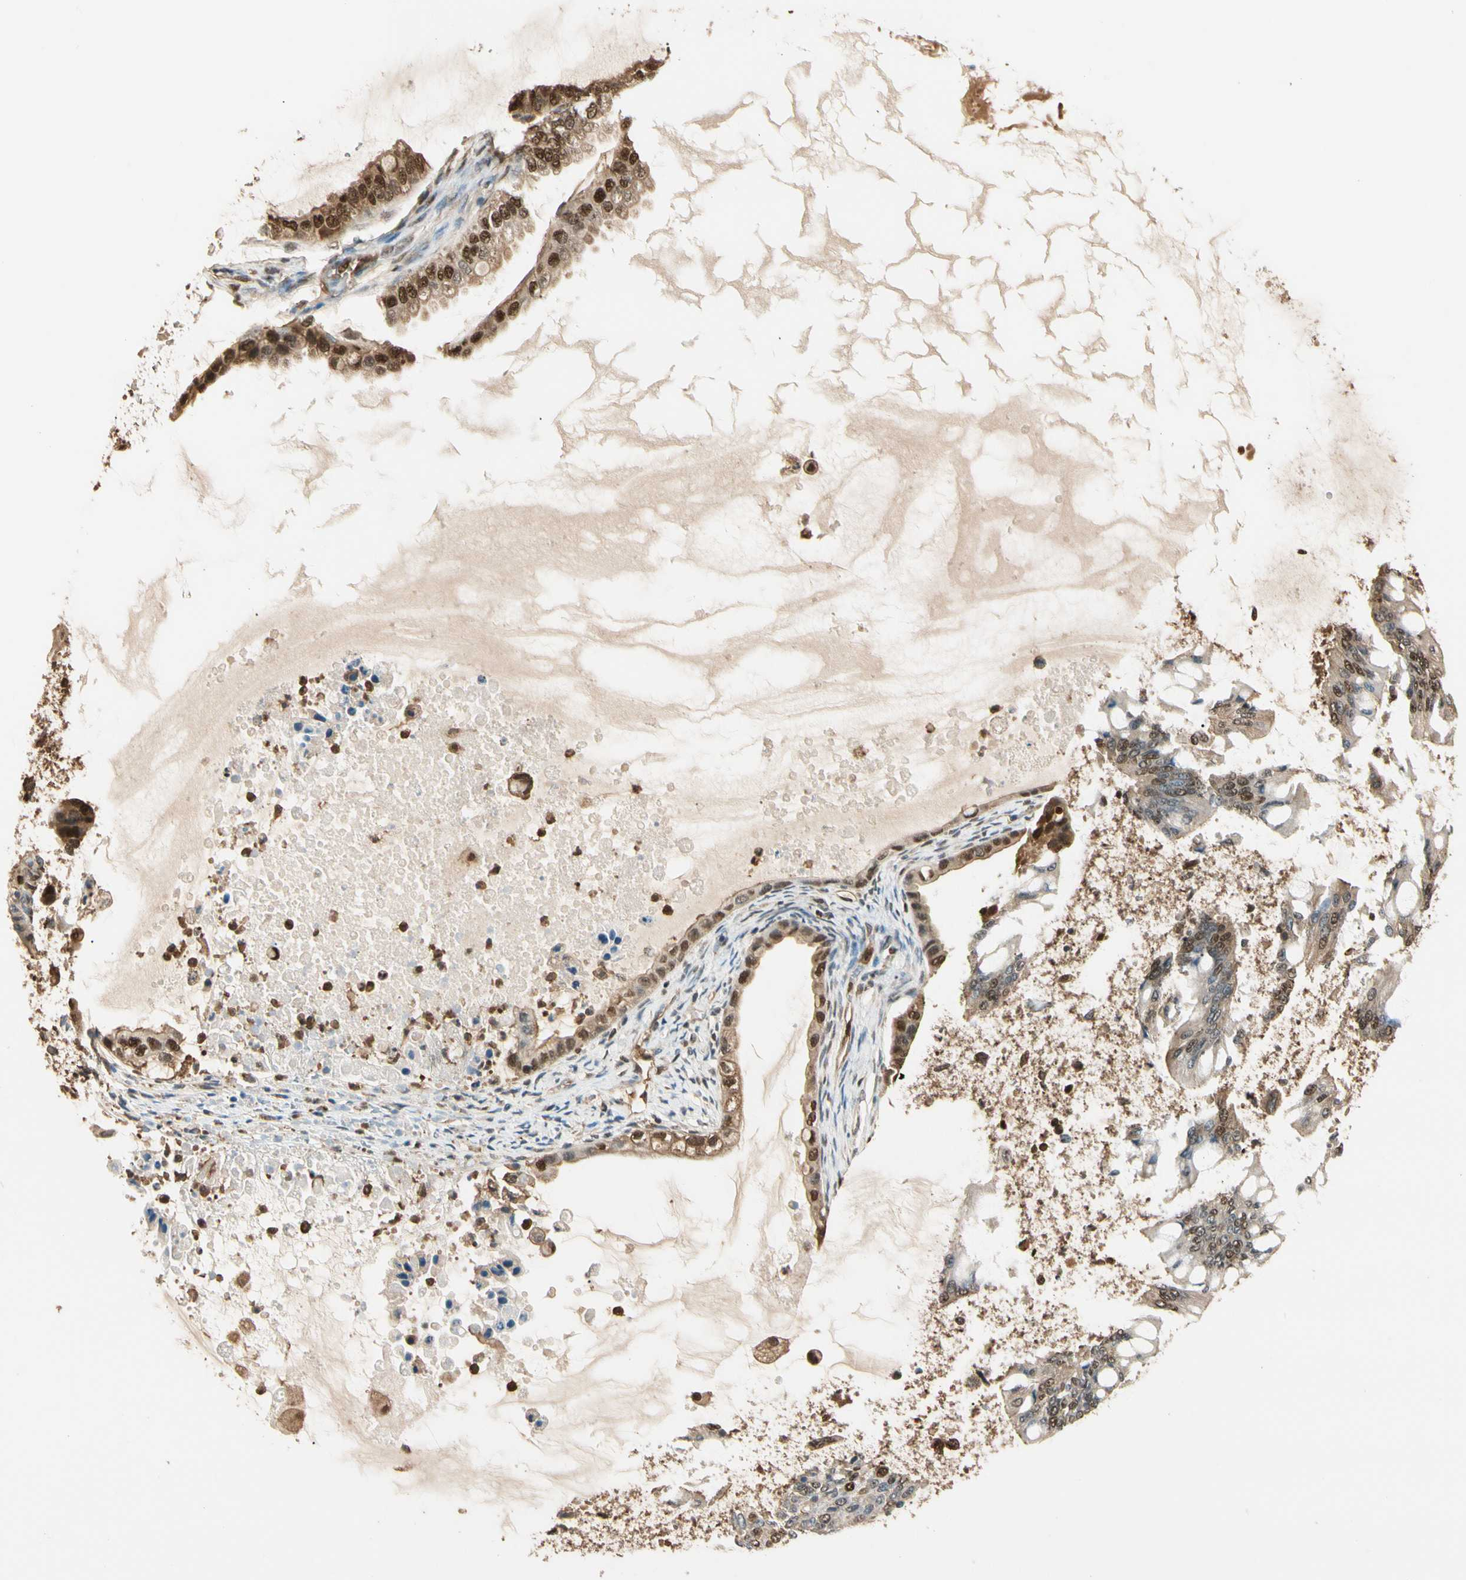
{"staining": {"intensity": "strong", "quantity": ">75%", "location": "cytoplasmic/membranous,nuclear"}, "tissue": "ovarian cancer", "cell_type": "Tumor cells", "image_type": "cancer", "snomed": [{"axis": "morphology", "description": "Cystadenocarcinoma, mucinous, NOS"}, {"axis": "topography", "description": "Ovary"}], "caption": "Human ovarian cancer (mucinous cystadenocarcinoma) stained with a protein marker demonstrates strong staining in tumor cells.", "gene": "PNCK", "patient": {"sex": "female", "age": 80}}